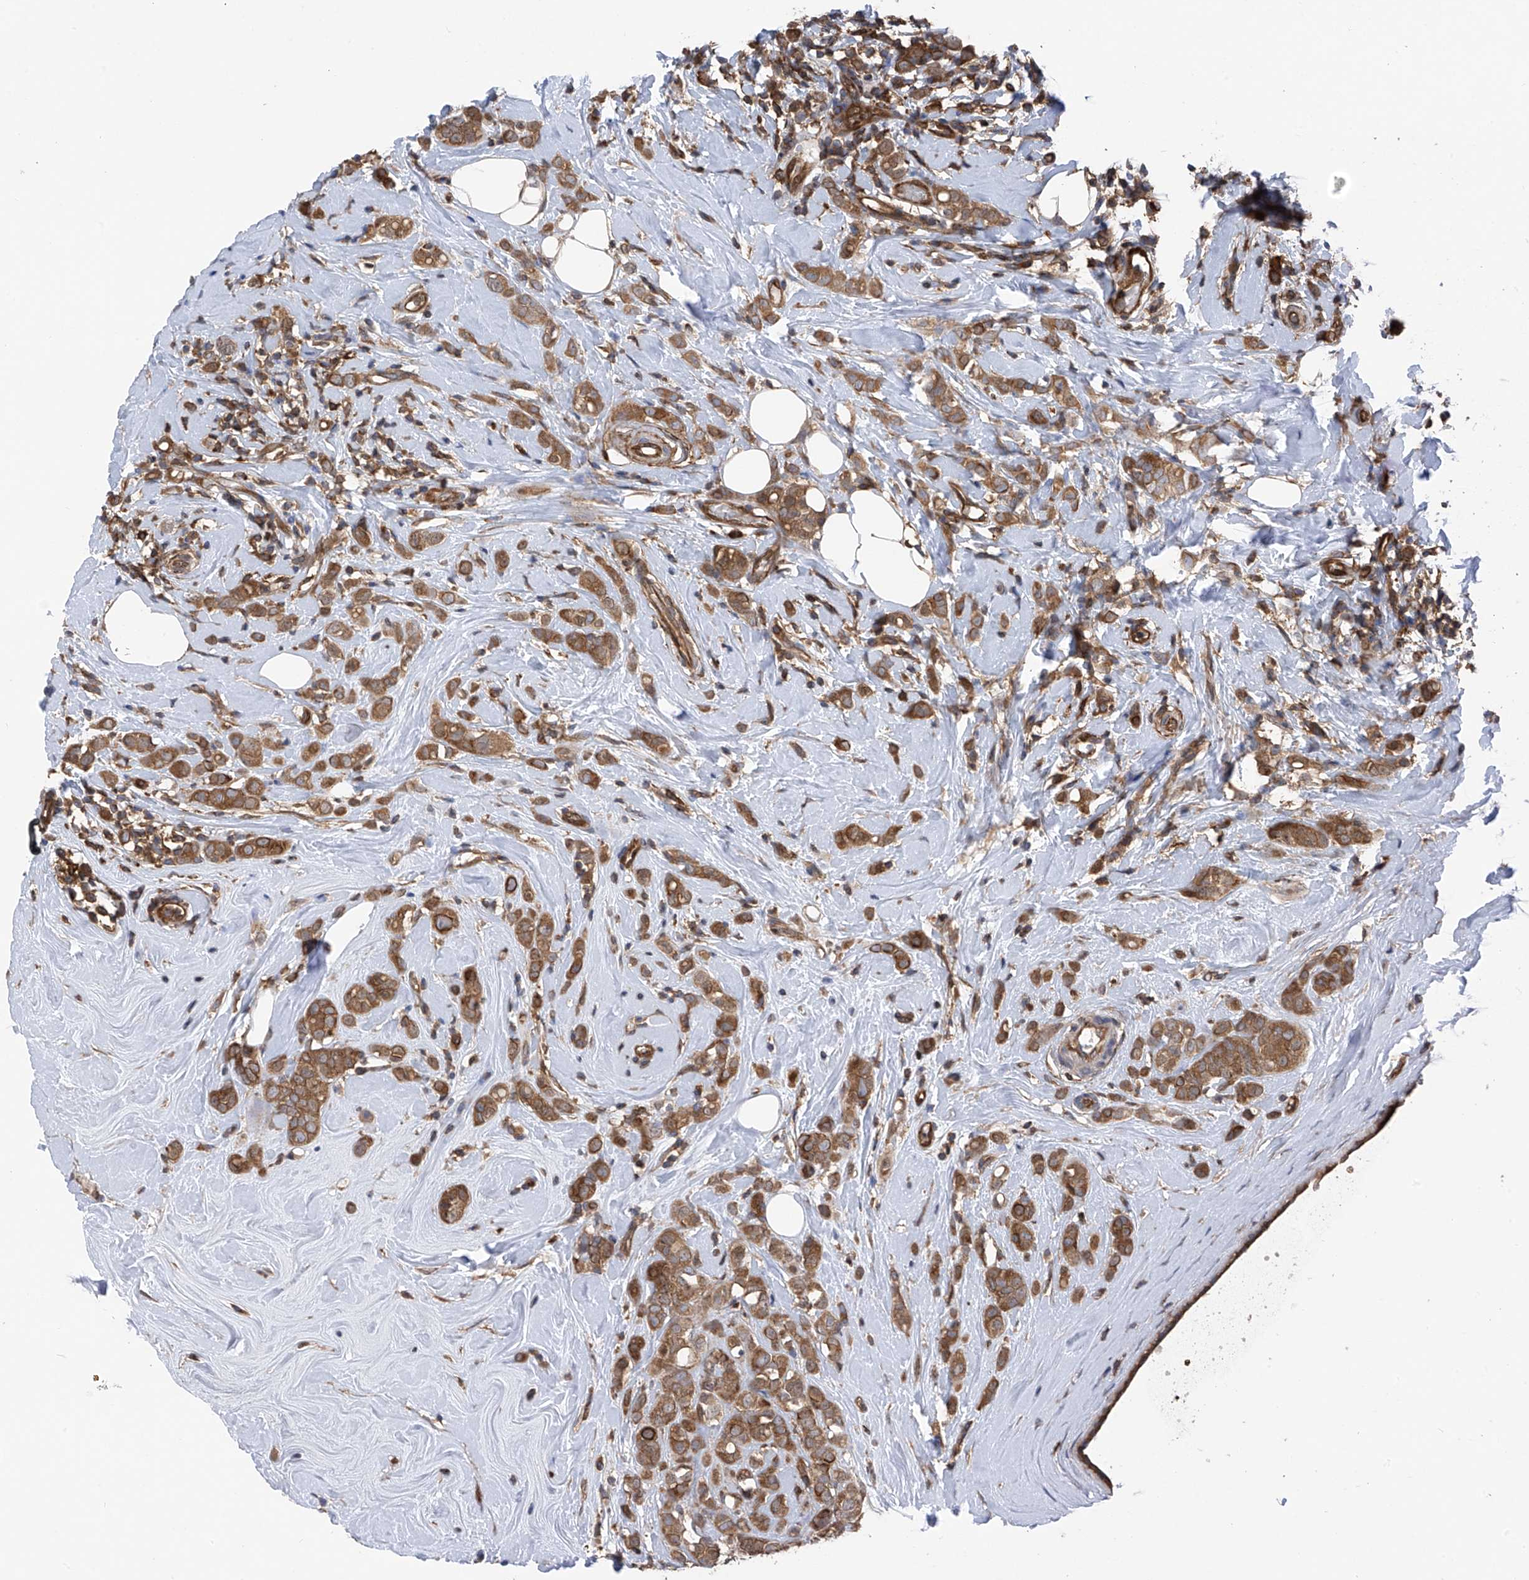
{"staining": {"intensity": "moderate", "quantity": ">75%", "location": "cytoplasmic/membranous"}, "tissue": "breast cancer", "cell_type": "Tumor cells", "image_type": "cancer", "snomed": [{"axis": "morphology", "description": "Lobular carcinoma"}, {"axis": "topography", "description": "Breast"}], "caption": "Protein staining of breast lobular carcinoma tissue reveals moderate cytoplasmic/membranous expression in about >75% of tumor cells.", "gene": "CHPF", "patient": {"sex": "female", "age": 47}}